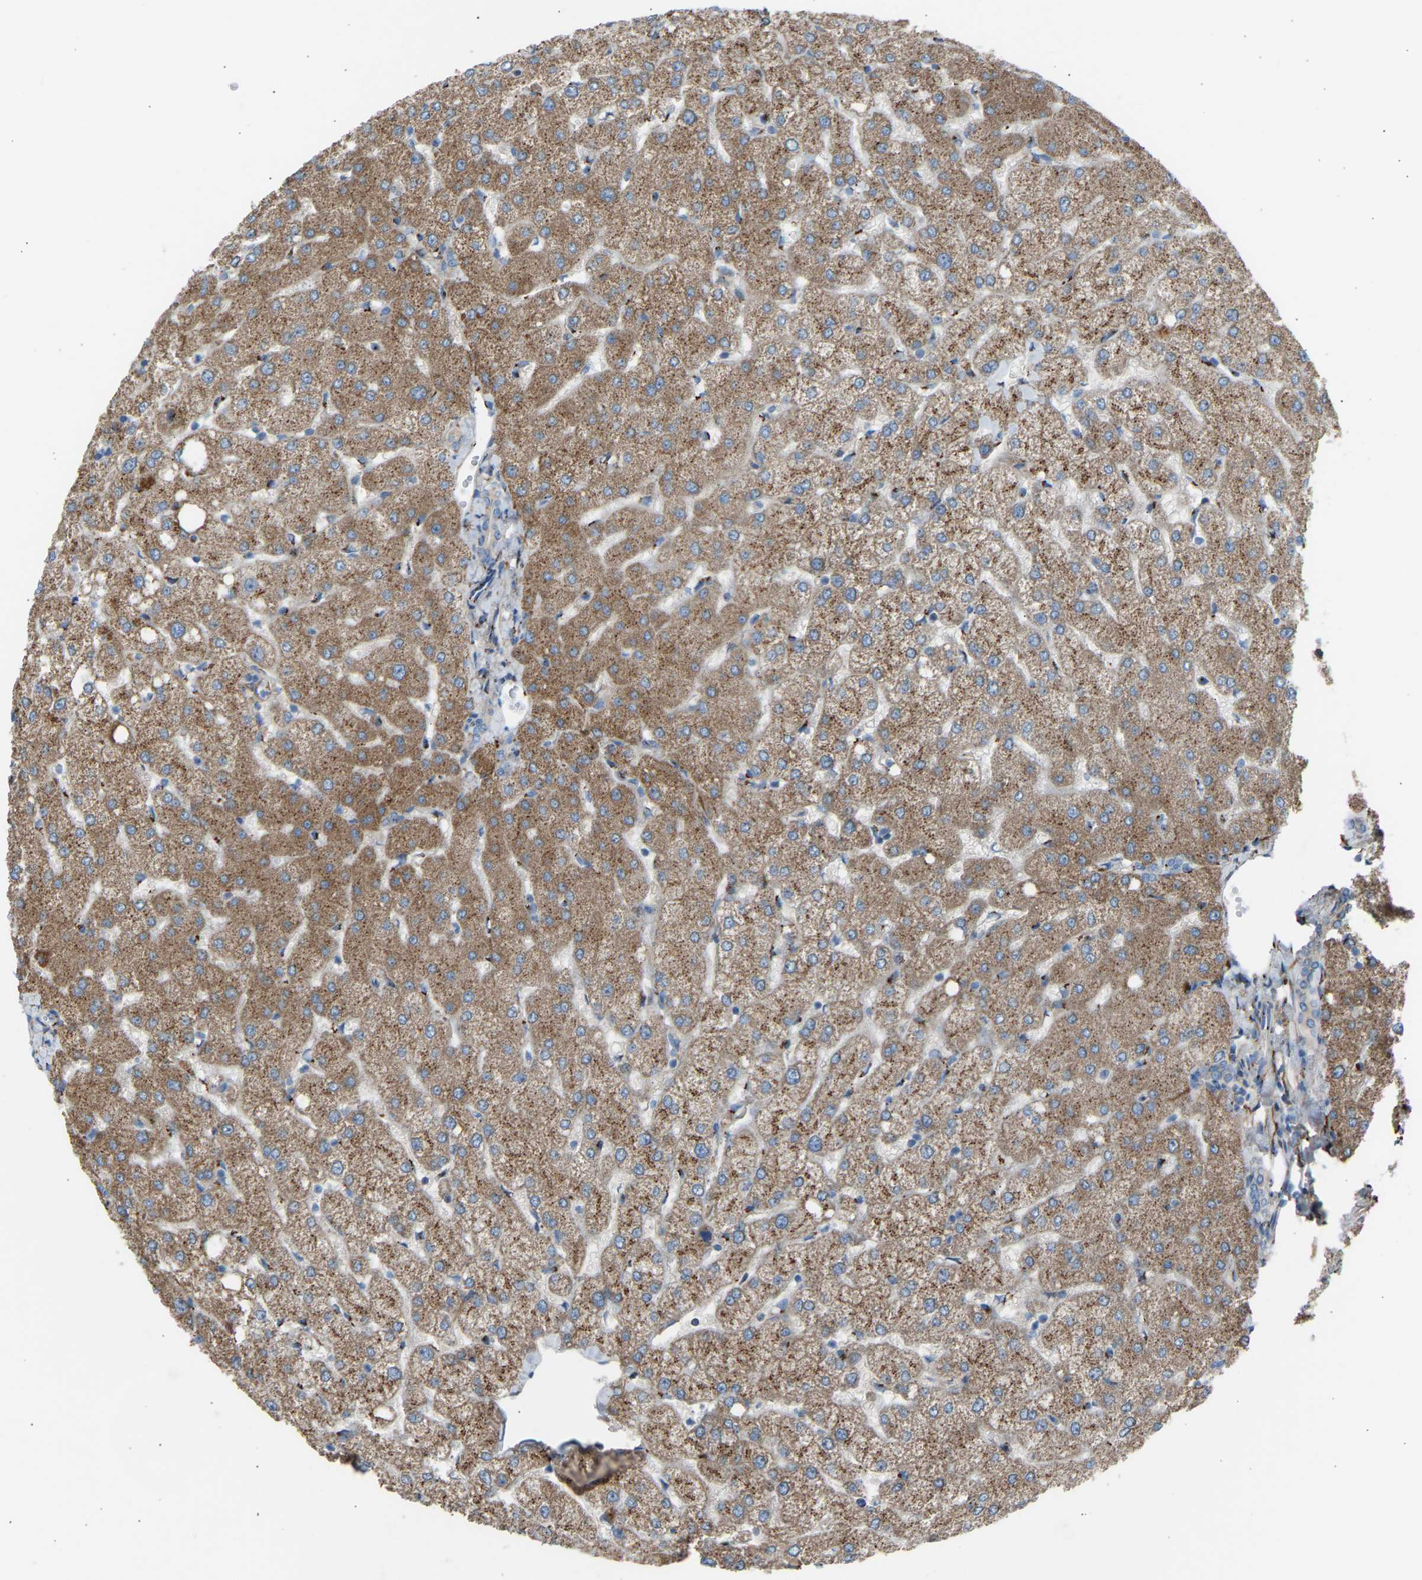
{"staining": {"intensity": "negative", "quantity": "none", "location": "none"}, "tissue": "liver", "cell_type": "Cholangiocytes", "image_type": "normal", "snomed": [{"axis": "morphology", "description": "Normal tissue, NOS"}, {"axis": "topography", "description": "Liver"}], "caption": "IHC of unremarkable human liver shows no positivity in cholangiocytes. Nuclei are stained in blue.", "gene": "CYREN", "patient": {"sex": "female", "age": 54}}